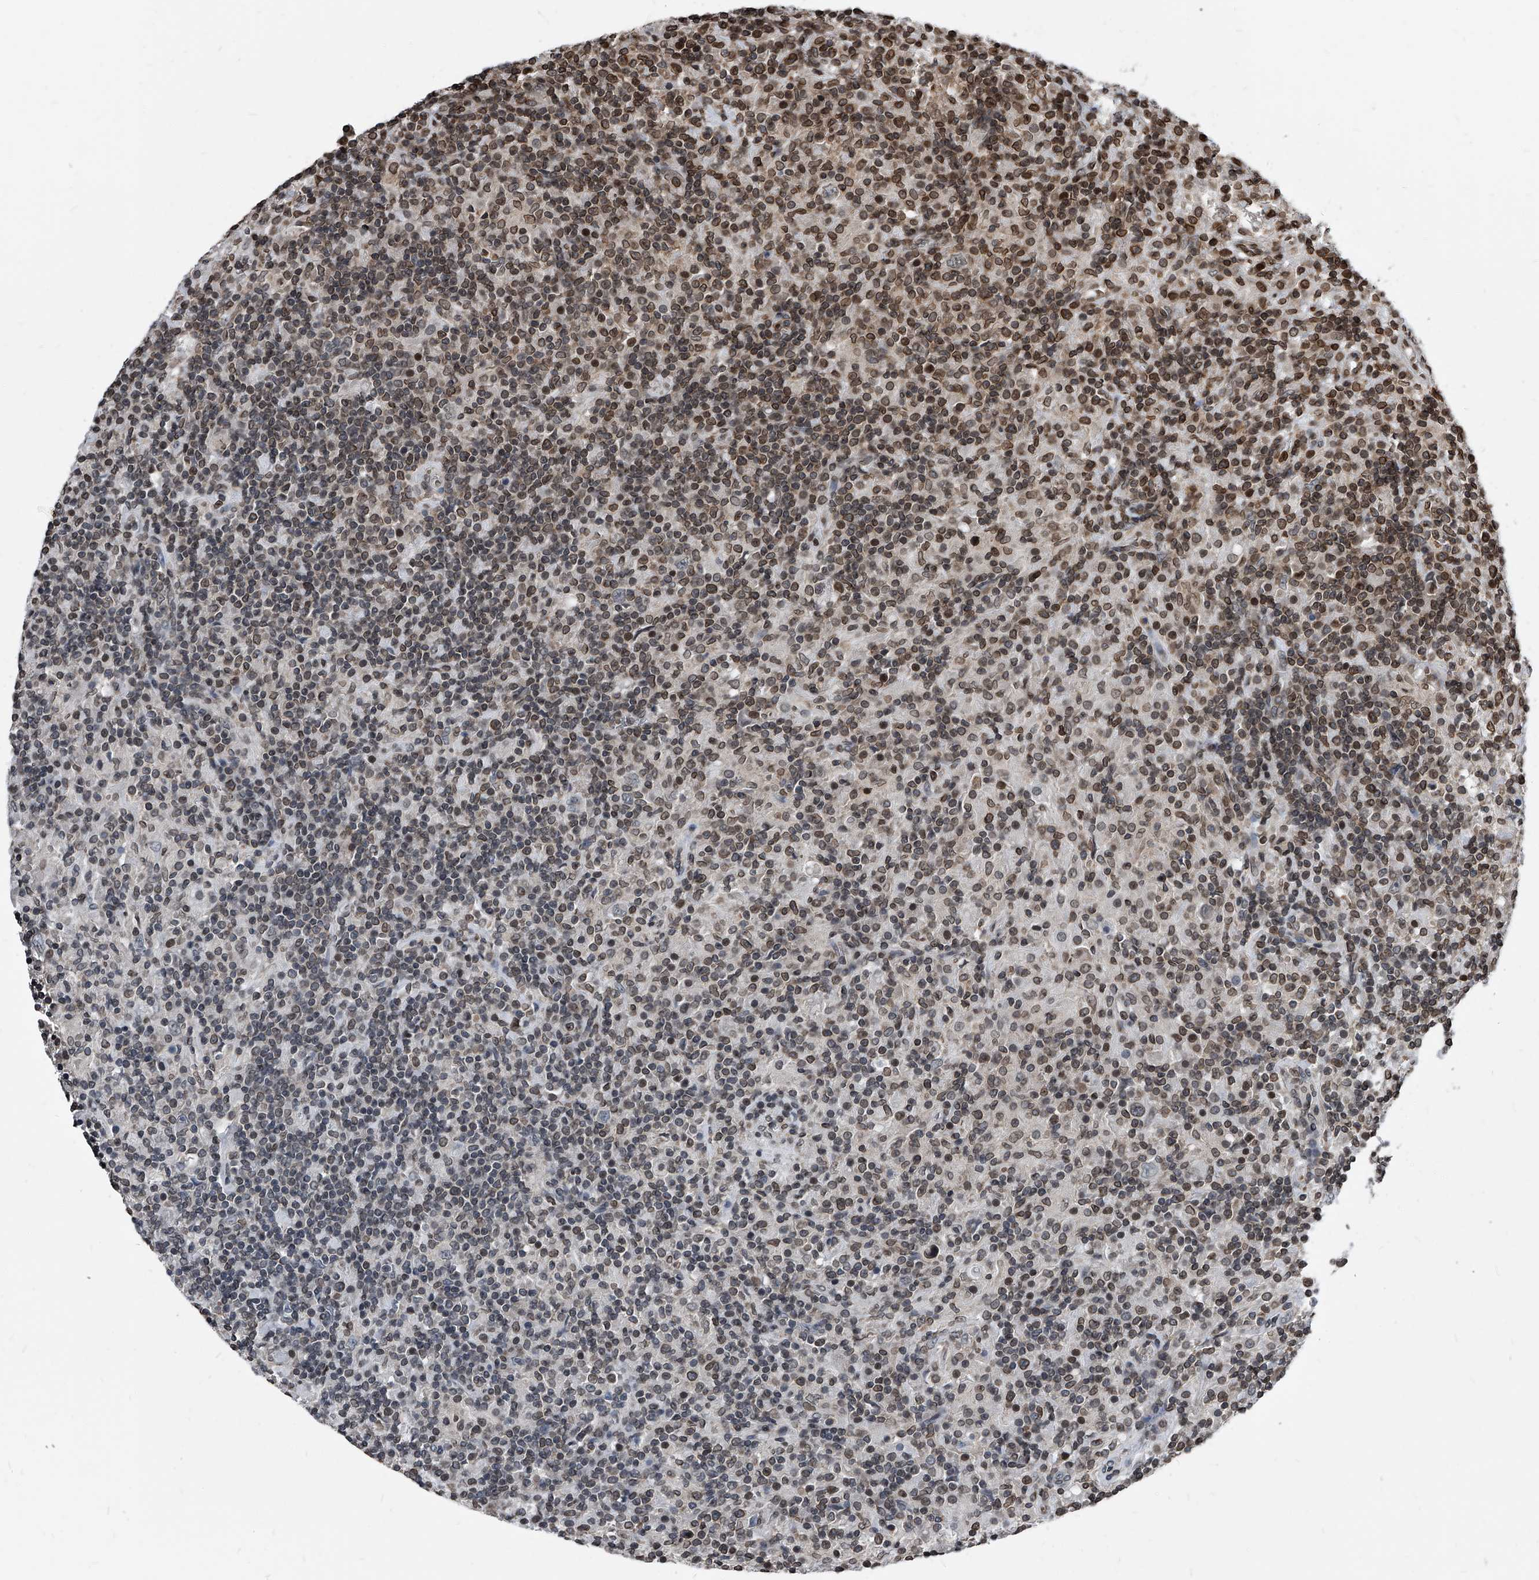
{"staining": {"intensity": "weak", "quantity": "<25%", "location": "nuclear"}, "tissue": "lymphoma", "cell_type": "Tumor cells", "image_type": "cancer", "snomed": [{"axis": "morphology", "description": "Hodgkin's disease, NOS"}, {"axis": "topography", "description": "Lymph node"}], "caption": "Immunohistochemistry (IHC) image of neoplastic tissue: human lymphoma stained with DAB (3,3'-diaminobenzidine) shows no significant protein positivity in tumor cells. Nuclei are stained in blue.", "gene": "PHF20", "patient": {"sex": "male", "age": 70}}